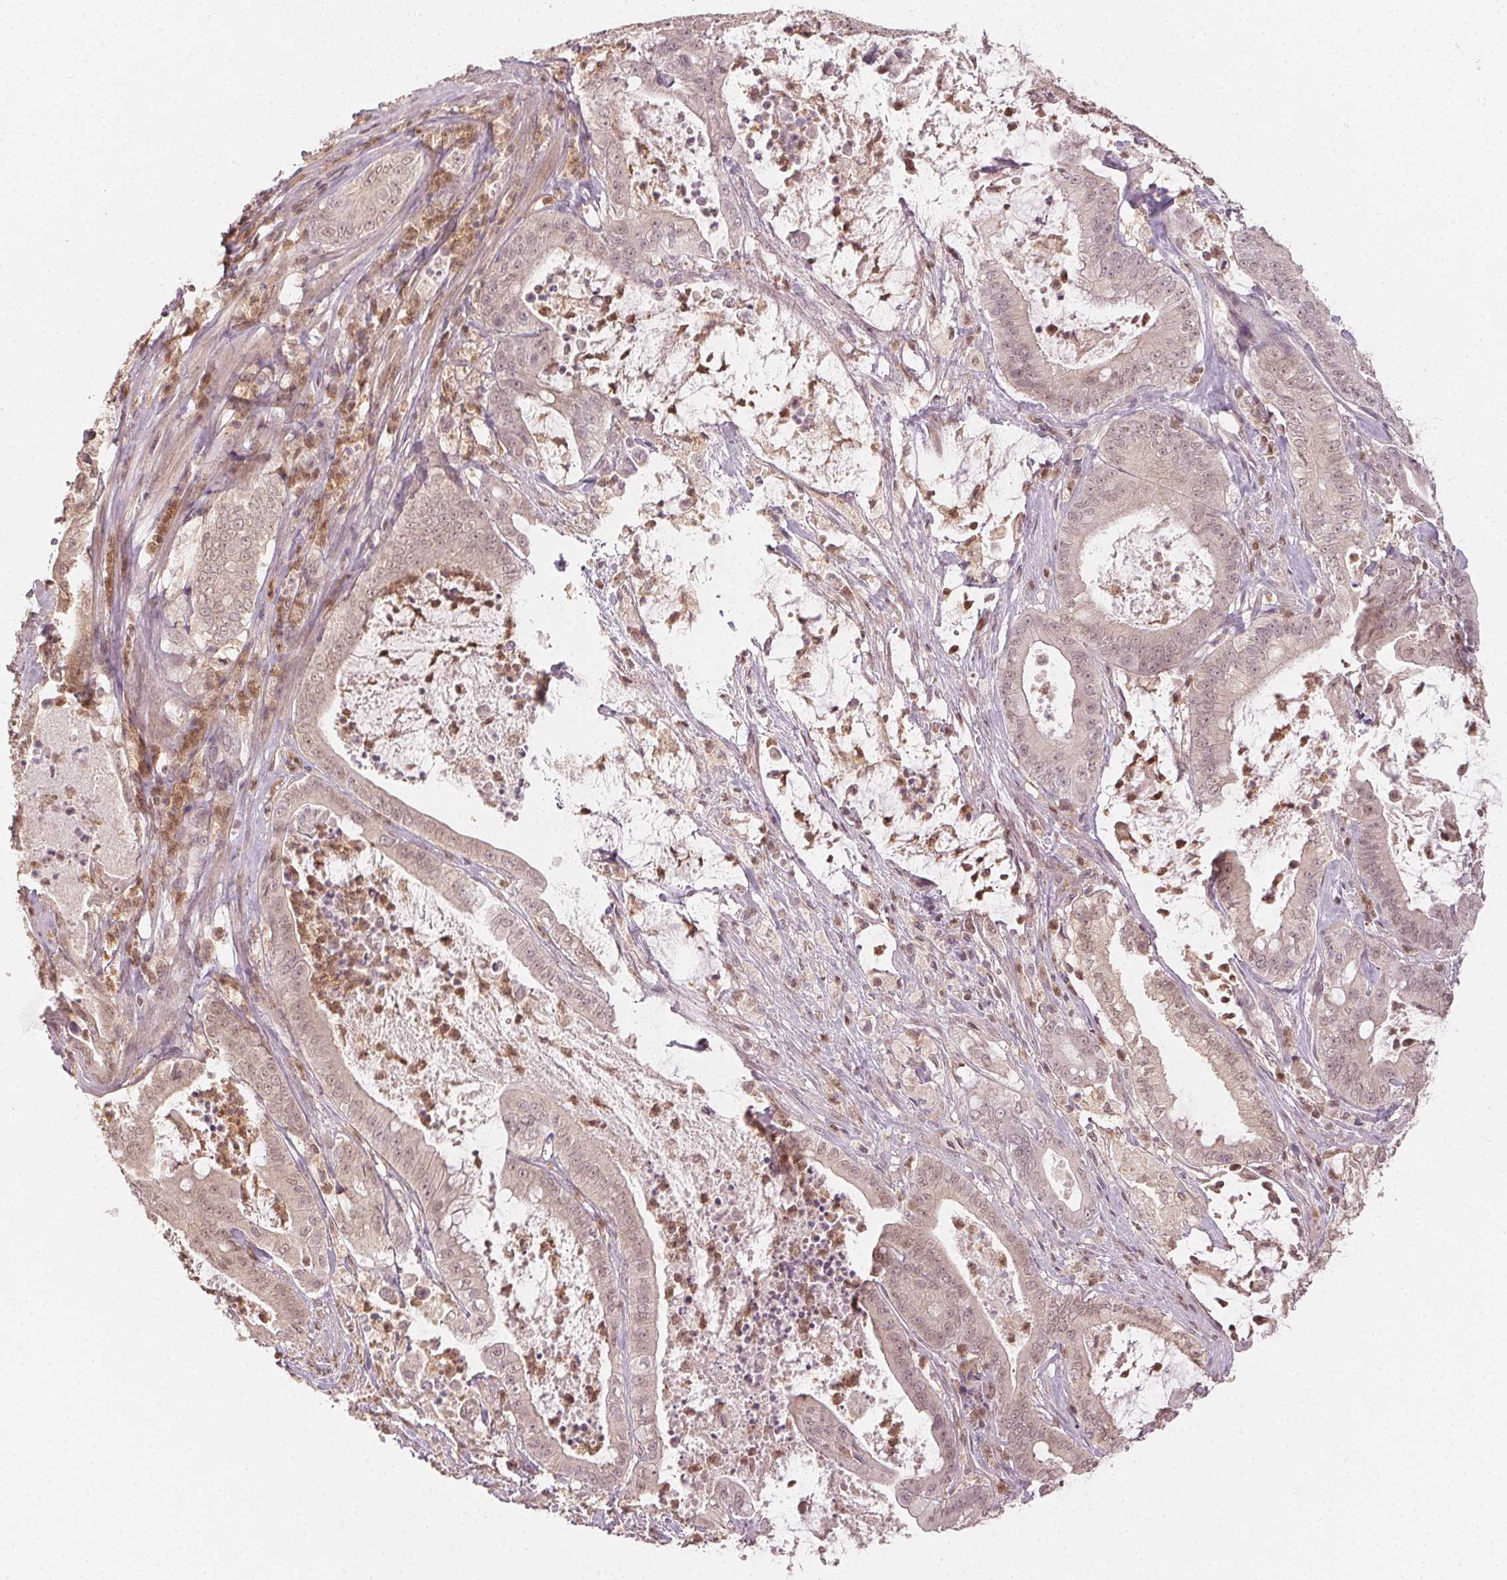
{"staining": {"intensity": "weak", "quantity": ">75%", "location": "cytoplasmic/membranous,nuclear"}, "tissue": "pancreatic cancer", "cell_type": "Tumor cells", "image_type": "cancer", "snomed": [{"axis": "morphology", "description": "Adenocarcinoma, NOS"}, {"axis": "topography", "description": "Pancreas"}], "caption": "An image of pancreatic cancer (adenocarcinoma) stained for a protein displays weak cytoplasmic/membranous and nuclear brown staining in tumor cells.", "gene": "MAPK14", "patient": {"sex": "male", "age": 71}}